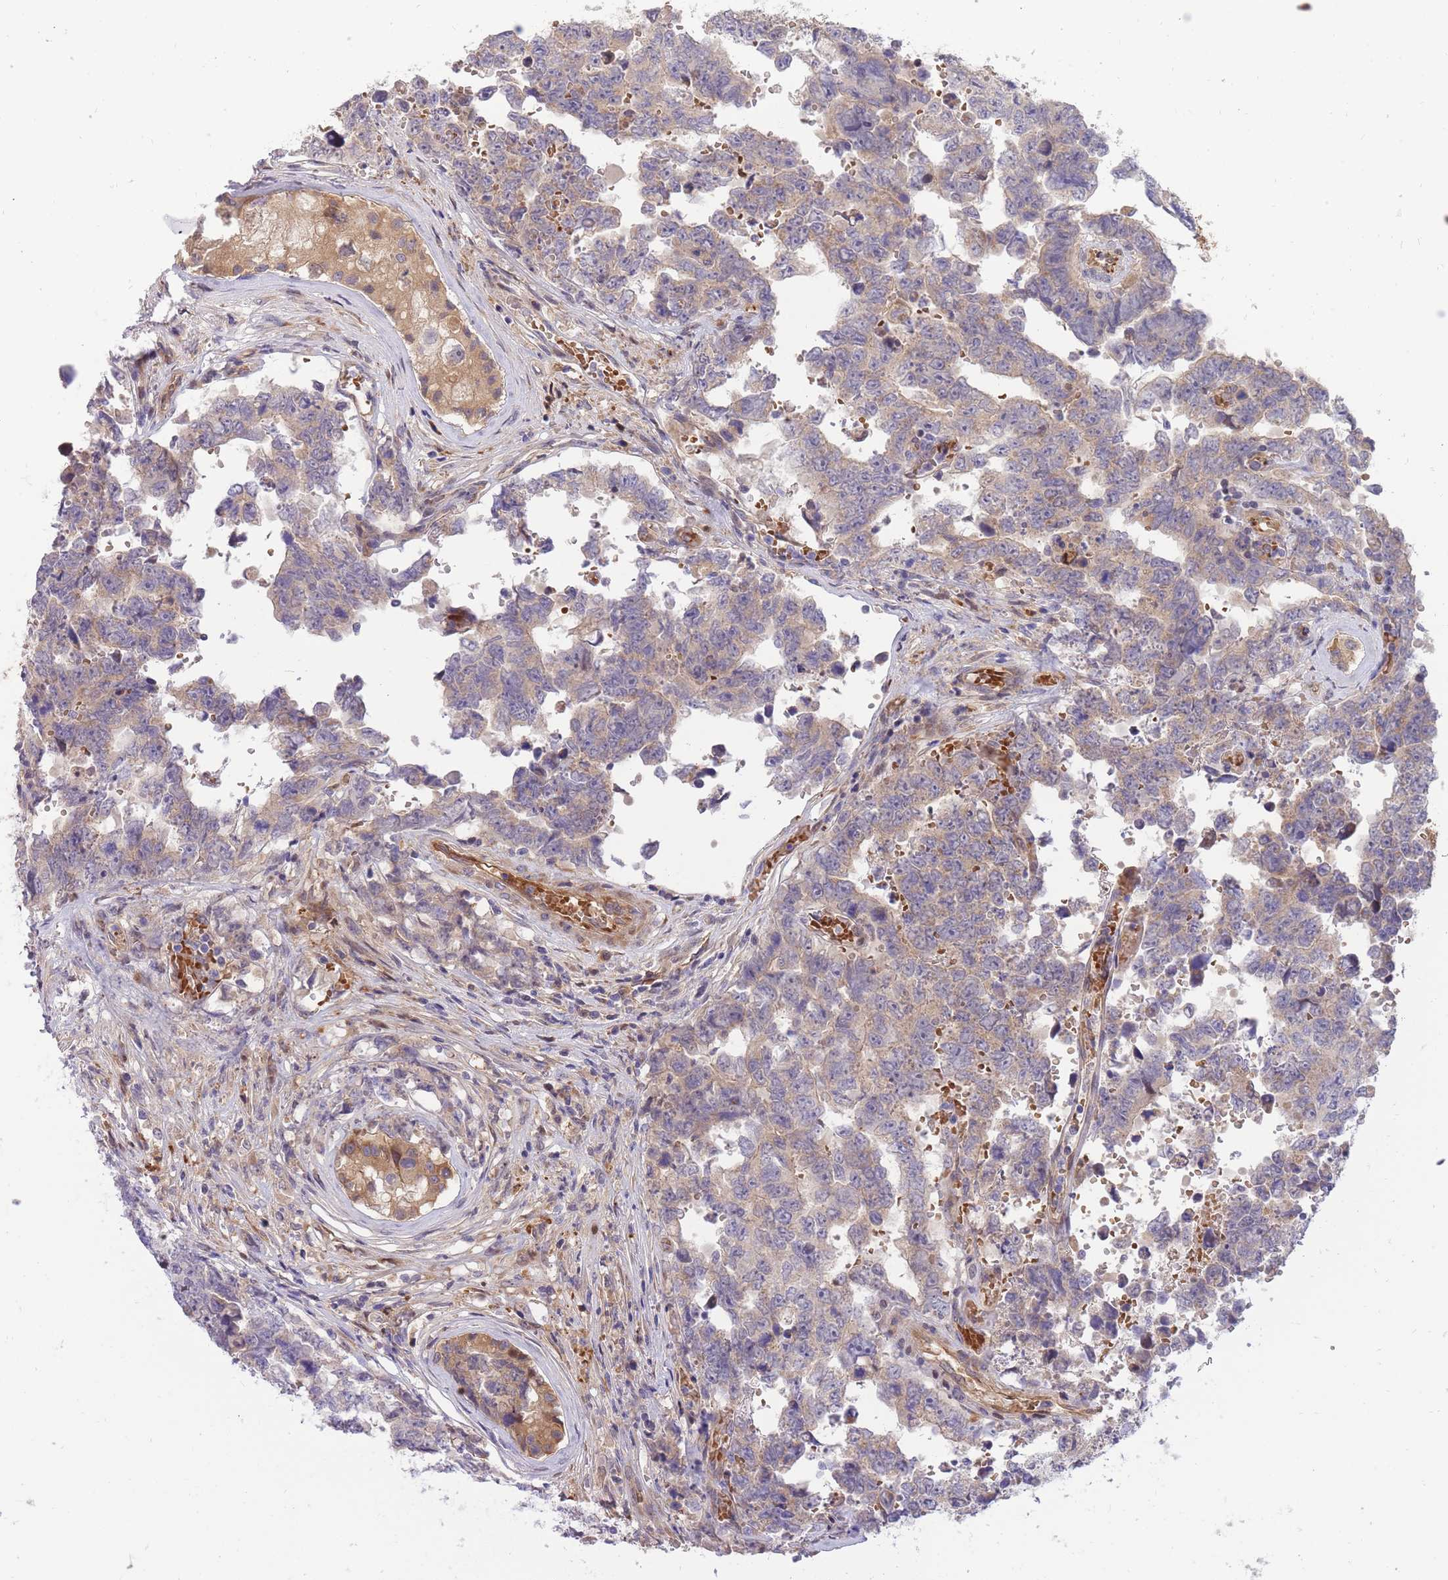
{"staining": {"intensity": "weak", "quantity": "<25%", "location": "cytoplasmic/membranous"}, "tissue": "testis cancer", "cell_type": "Tumor cells", "image_type": "cancer", "snomed": [{"axis": "morphology", "description": "Normal tissue, NOS"}, {"axis": "morphology", "description": "Carcinoma, Embryonal, NOS"}, {"axis": "topography", "description": "Testis"}, {"axis": "topography", "description": "Epididymis"}], "caption": "Protein analysis of testis embryonal carcinoma exhibits no significant positivity in tumor cells. Nuclei are stained in blue.", "gene": "CRYGN", "patient": {"sex": "male", "age": 25}}